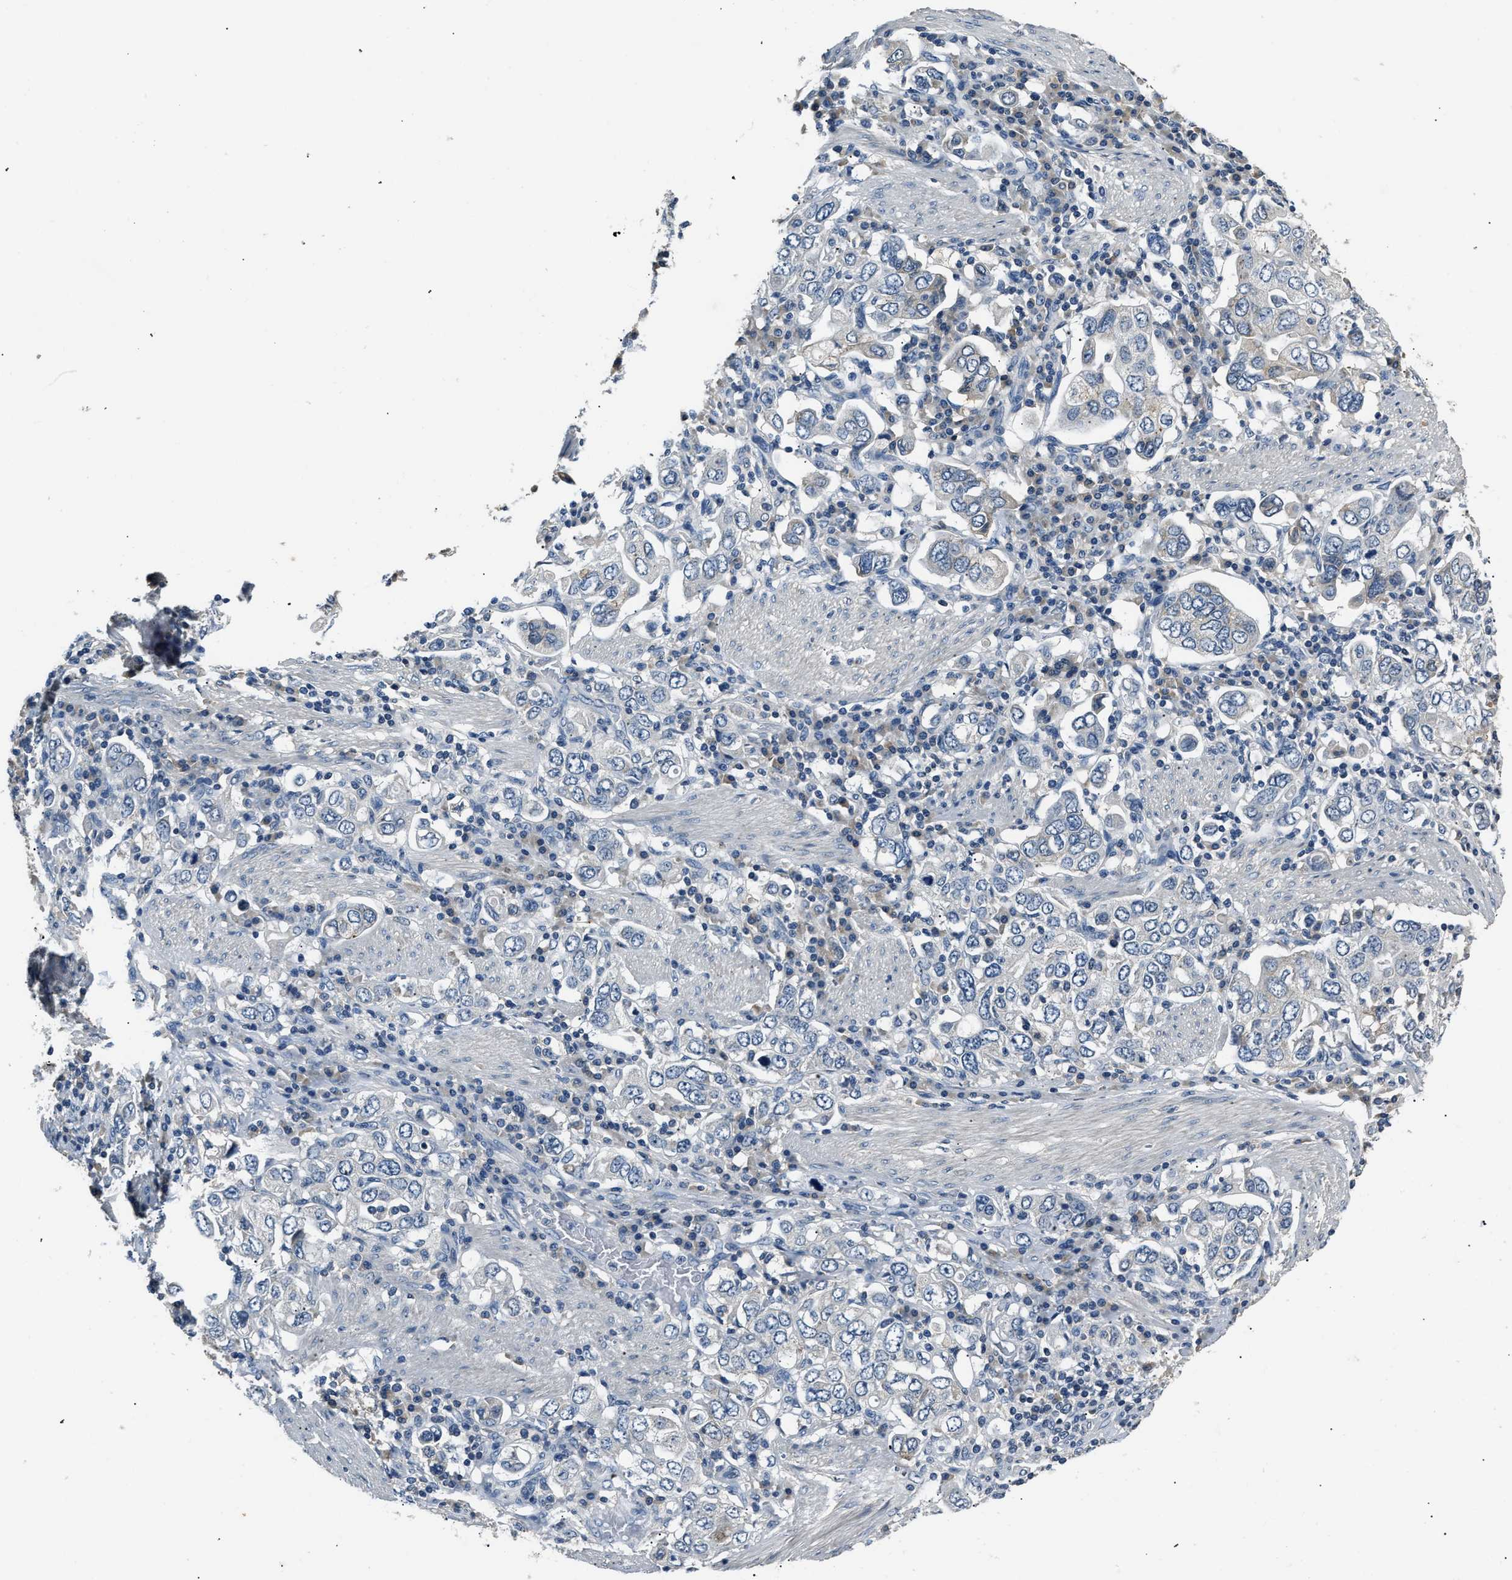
{"staining": {"intensity": "negative", "quantity": "none", "location": "none"}, "tissue": "stomach cancer", "cell_type": "Tumor cells", "image_type": "cancer", "snomed": [{"axis": "morphology", "description": "Adenocarcinoma, NOS"}, {"axis": "topography", "description": "Stomach, upper"}], "caption": "Histopathology image shows no significant protein positivity in tumor cells of stomach cancer (adenocarcinoma).", "gene": "INHA", "patient": {"sex": "male", "age": 62}}